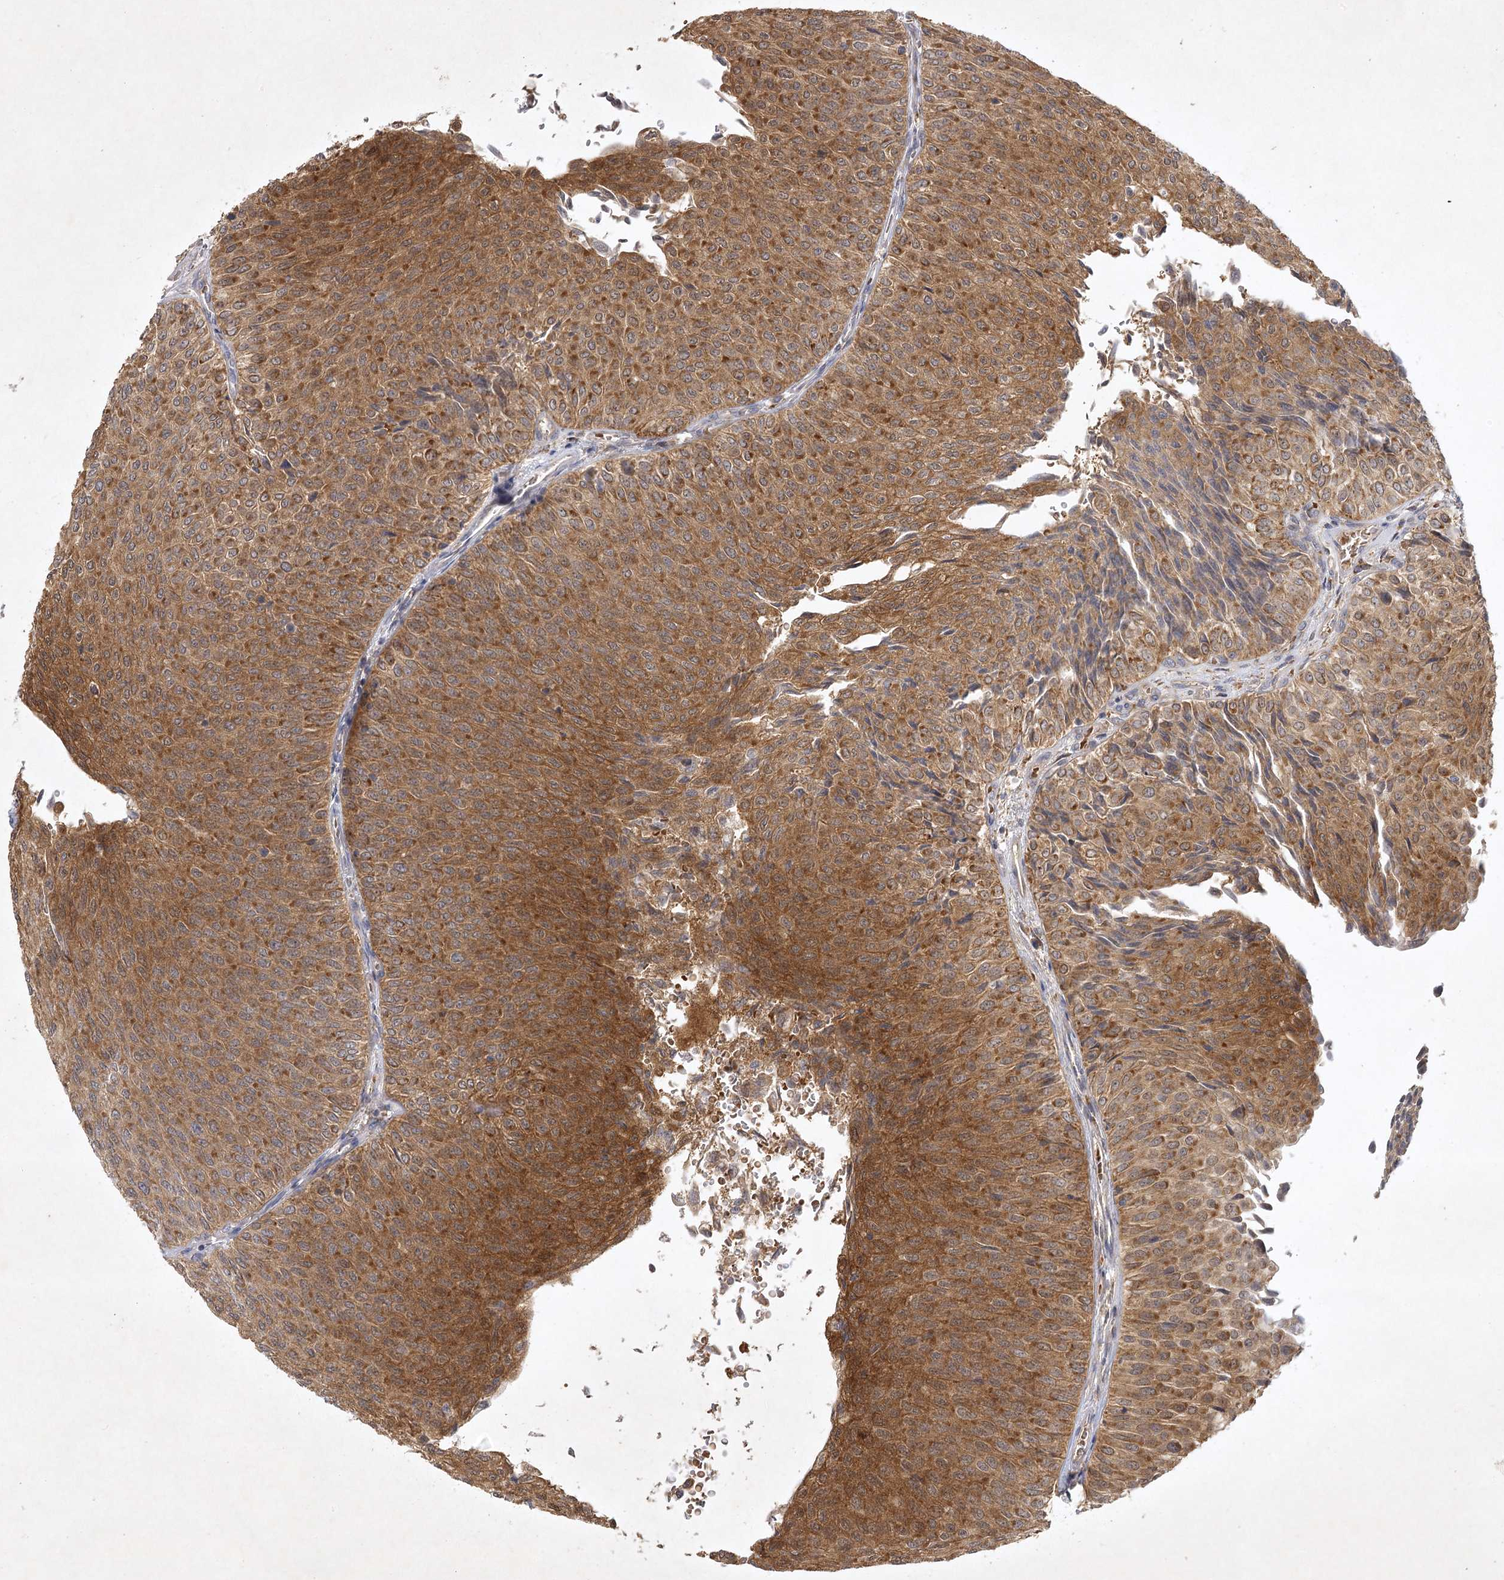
{"staining": {"intensity": "moderate", "quantity": ">75%", "location": "cytoplasmic/membranous"}, "tissue": "urothelial cancer", "cell_type": "Tumor cells", "image_type": "cancer", "snomed": [{"axis": "morphology", "description": "Urothelial carcinoma, Low grade"}, {"axis": "topography", "description": "Urinary bladder"}], "caption": "DAB (3,3'-diaminobenzidine) immunohistochemical staining of urothelial cancer displays moderate cytoplasmic/membranous protein staining in approximately >75% of tumor cells. Ihc stains the protein of interest in brown and the nuclei are stained blue.", "gene": "PYROXD2", "patient": {"sex": "male", "age": 78}}